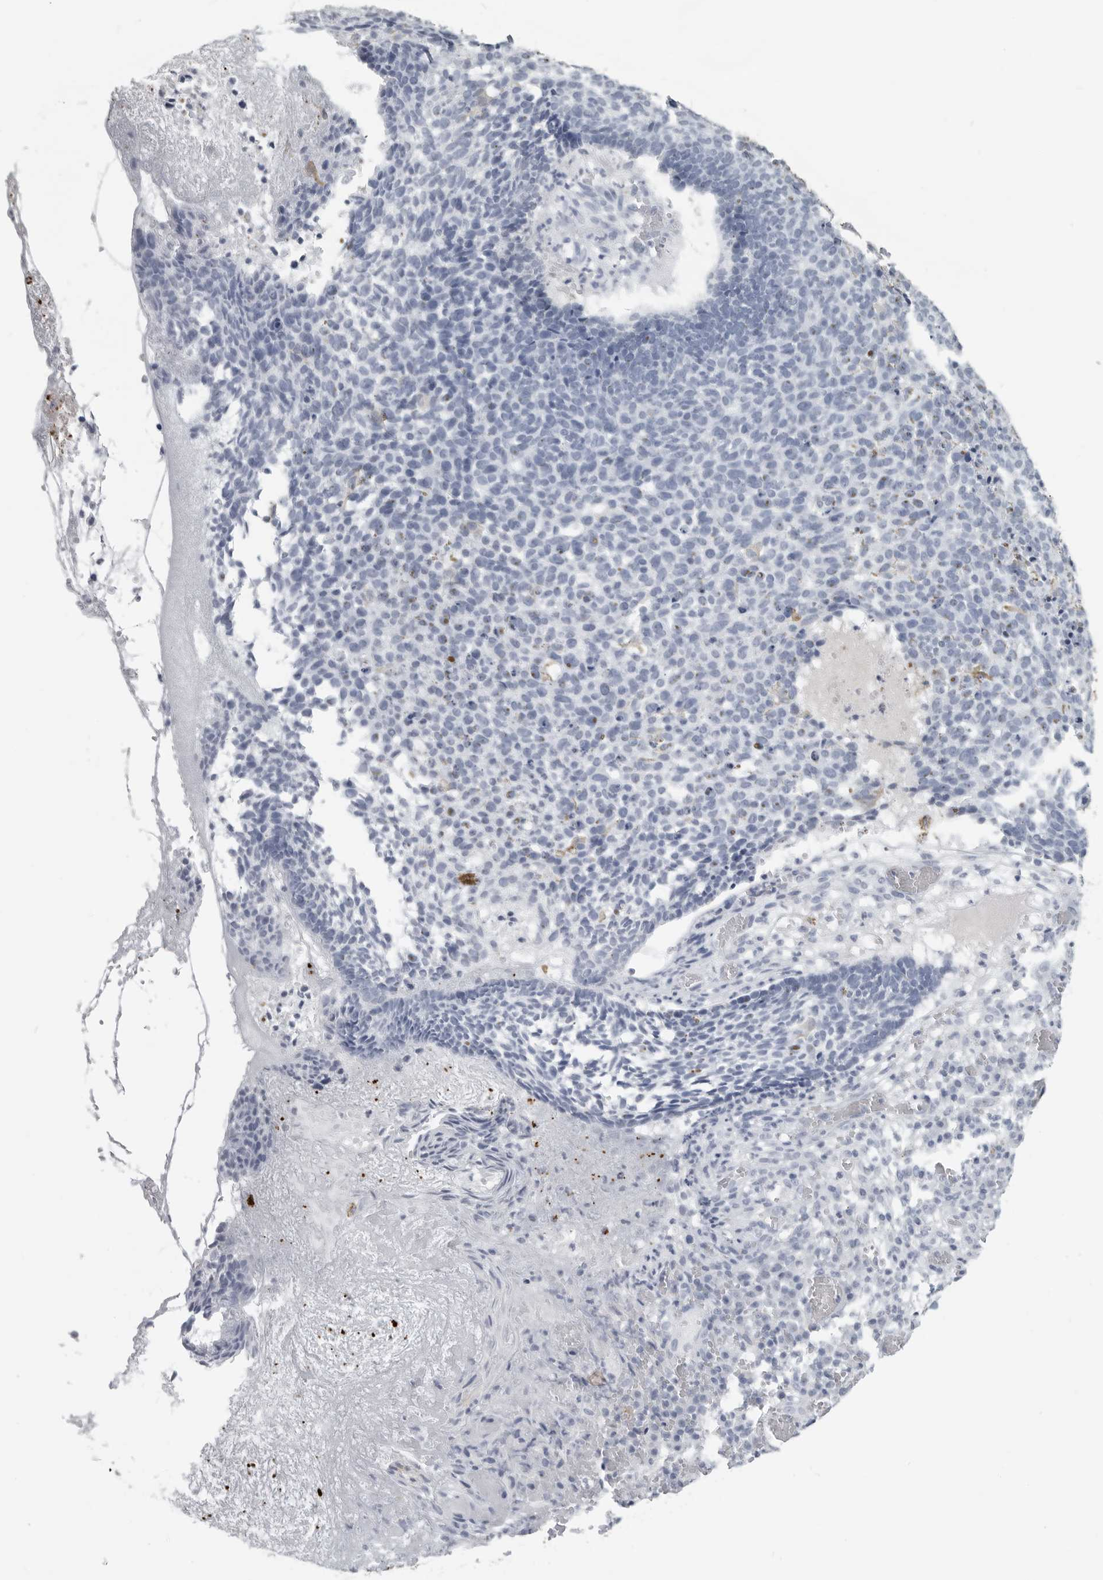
{"staining": {"intensity": "negative", "quantity": "none", "location": "none"}, "tissue": "skin cancer", "cell_type": "Tumor cells", "image_type": "cancer", "snomed": [{"axis": "morphology", "description": "Basal cell carcinoma"}, {"axis": "topography", "description": "Skin"}], "caption": "Tumor cells are negative for protein expression in human skin cancer (basal cell carcinoma).", "gene": "LY6D", "patient": {"sex": "male", "age": 85}}